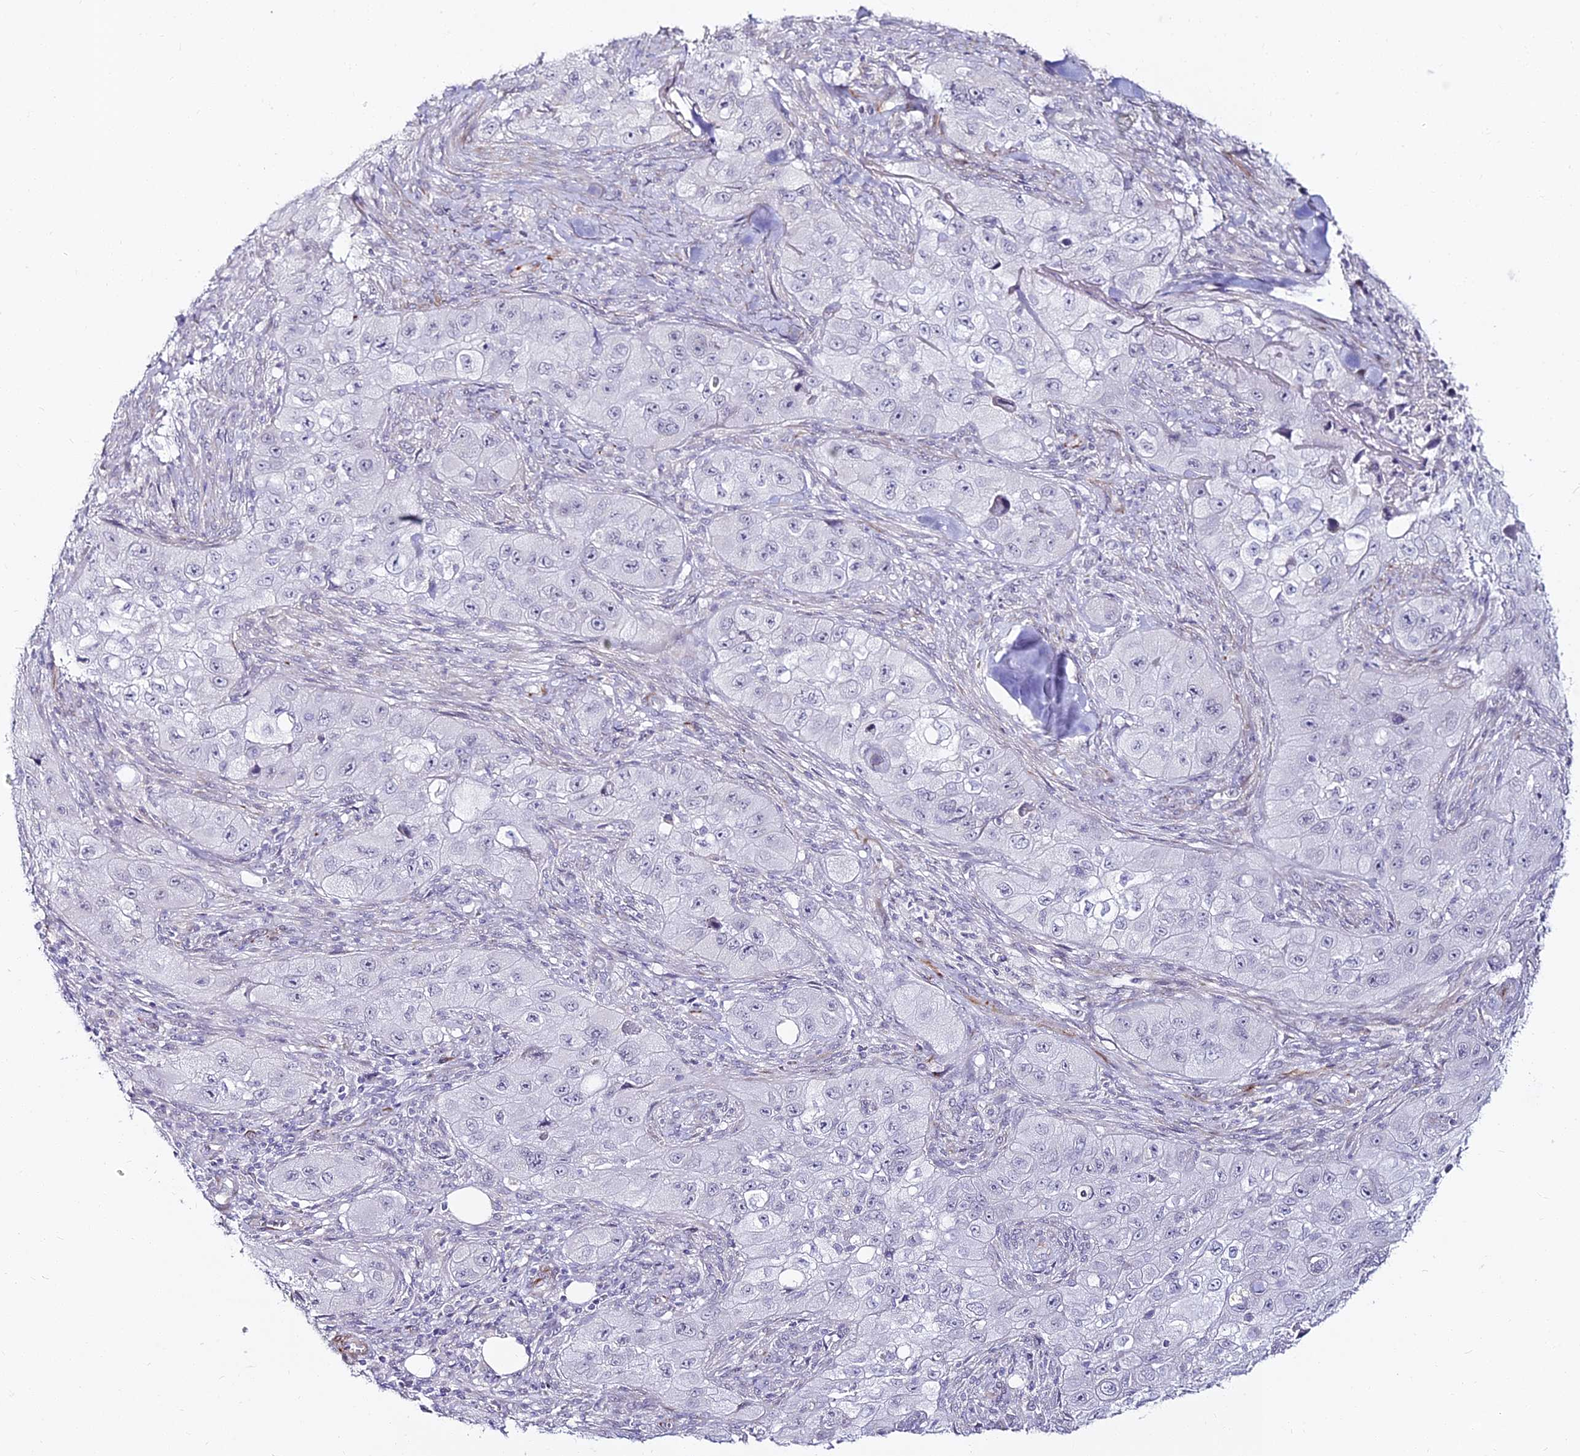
{"staining": {"intensity": "negative", "quantity": "none", "location": "none"}, "tissue": "skin cancer", "cell_type": "Tumor cells", "image_type": "cancer", "snomed": [{"axis": "morphology", "description": "Squamous cell carcinoma, NOS"}, {"axis": "topography", "description": "Skin"}, {"axis": "topography", "description": "Subcutis"}], "caption": "Immunohistochemistry (IHC) of human squamous cell carcinoma (skin) shows no staining in tumor cells.", "gene": "ALPG", "patient": {"sex": "male", "age": 73}}